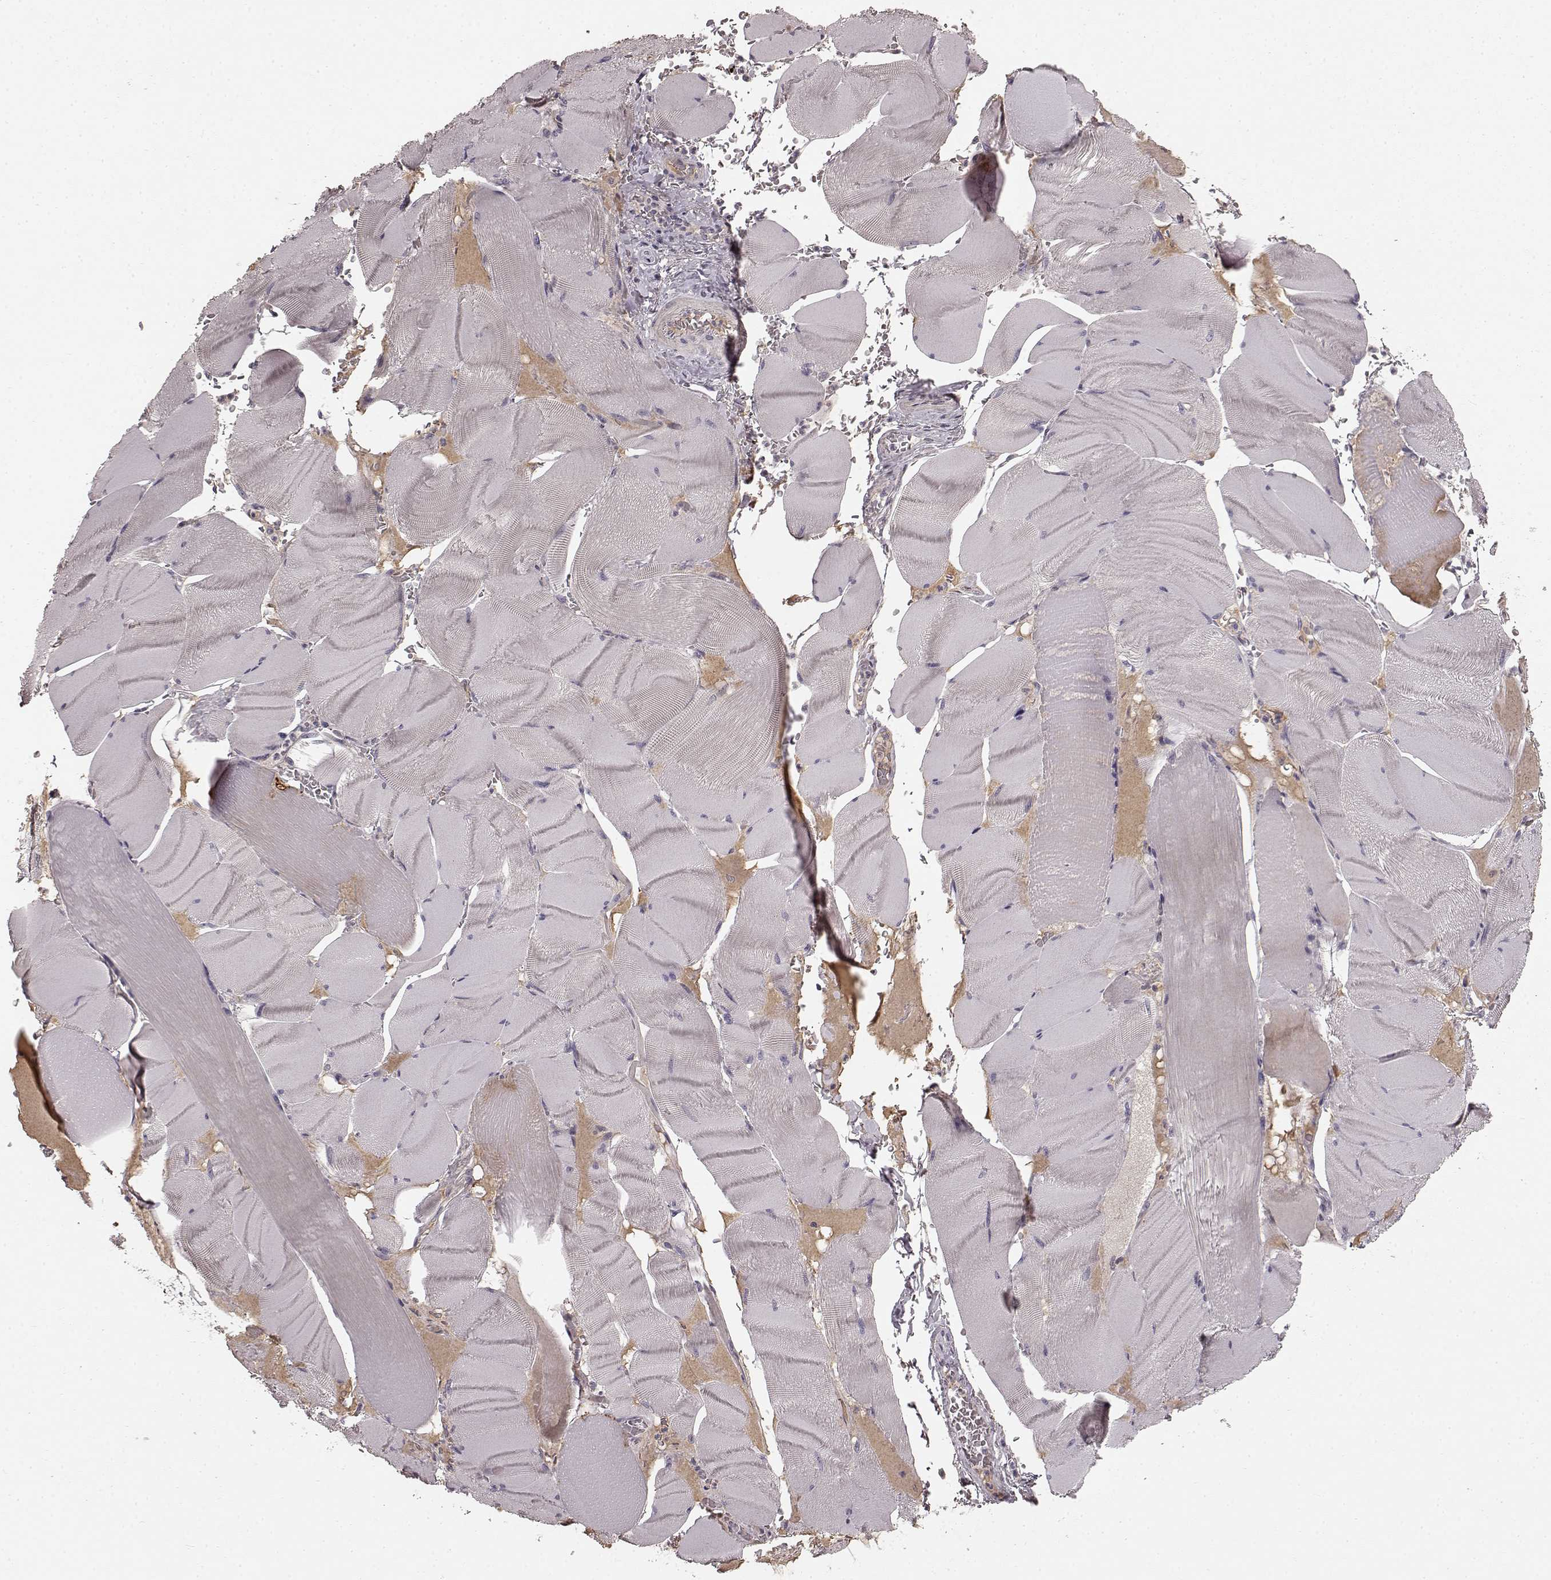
{"staining": {"intensity": "negative", "quantity": "none", "location": "none"}, "tissue": "skeletal muscle", "cell_type": "Myocytes", "image_type": "normal", "snomed": [{"axis": "morphology", "description": "Normal tissue, NOS"}, {"axis": "topography", "description": "Skeletal muscle"}], "caption": "The image displays no staining of myocytes in unremarkable skeletal muscle.", "gene": "SLC22A18", "patient": {"sex": "male", "age": 56}}